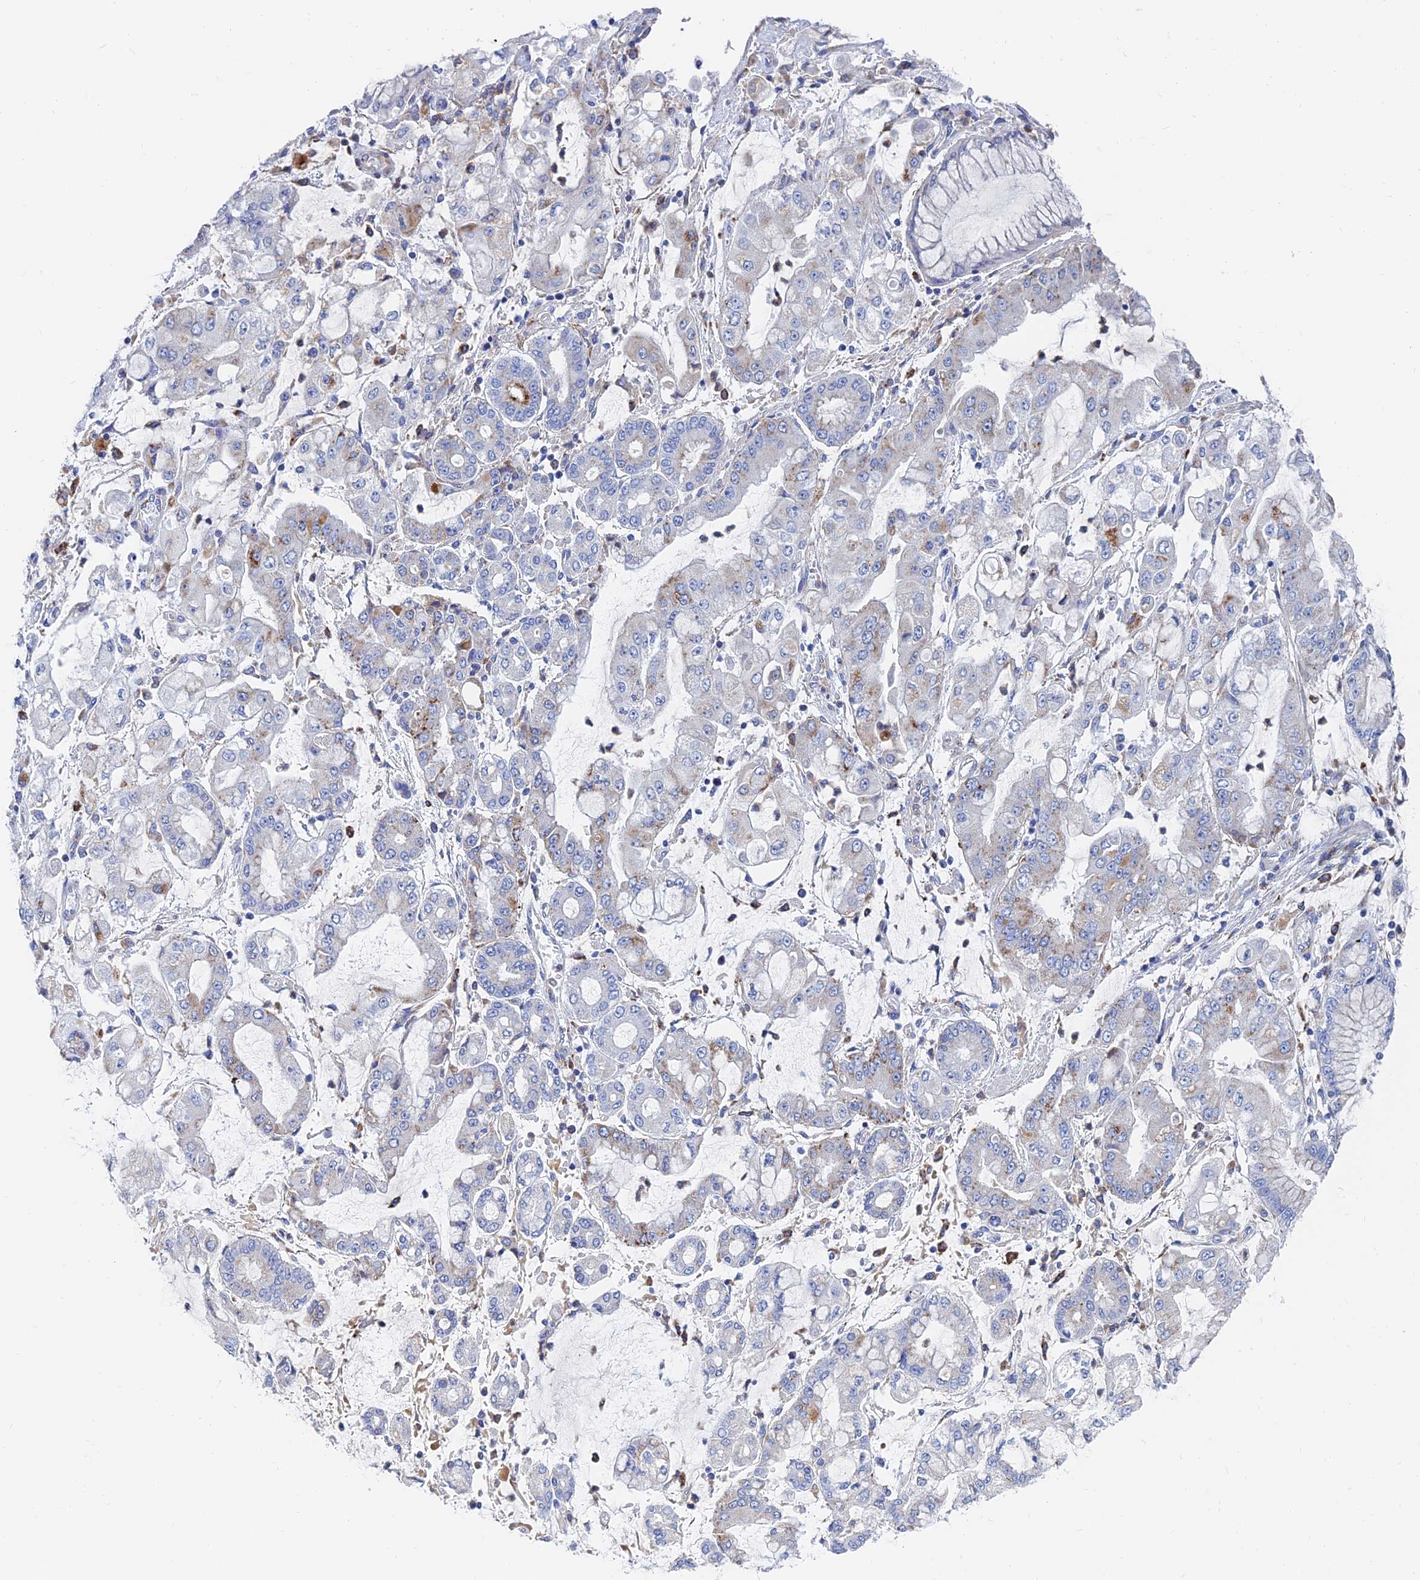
{"staining": {"intensity": "moderate", "quantity": "<25%", "location": "cytoplasmic/membranous"}, "tissue": "stomach cancer", "cell_type": "Tumor cells", "image_type": "cancer", "snomed": [{"axis": "morphology", "description": "Adenocarcinoma, NOS"}, {"axis": "topography", "description": "Stomach"}], "caption": "Immunohistochemical staining of stomach adenocarcinoma shows low levels of moderate cytoplasmic/membranous protein positivity in approximately <25% of tumor cells.", "gene": "SPNS1", "patient": {"sex": "male", "age": 76}}